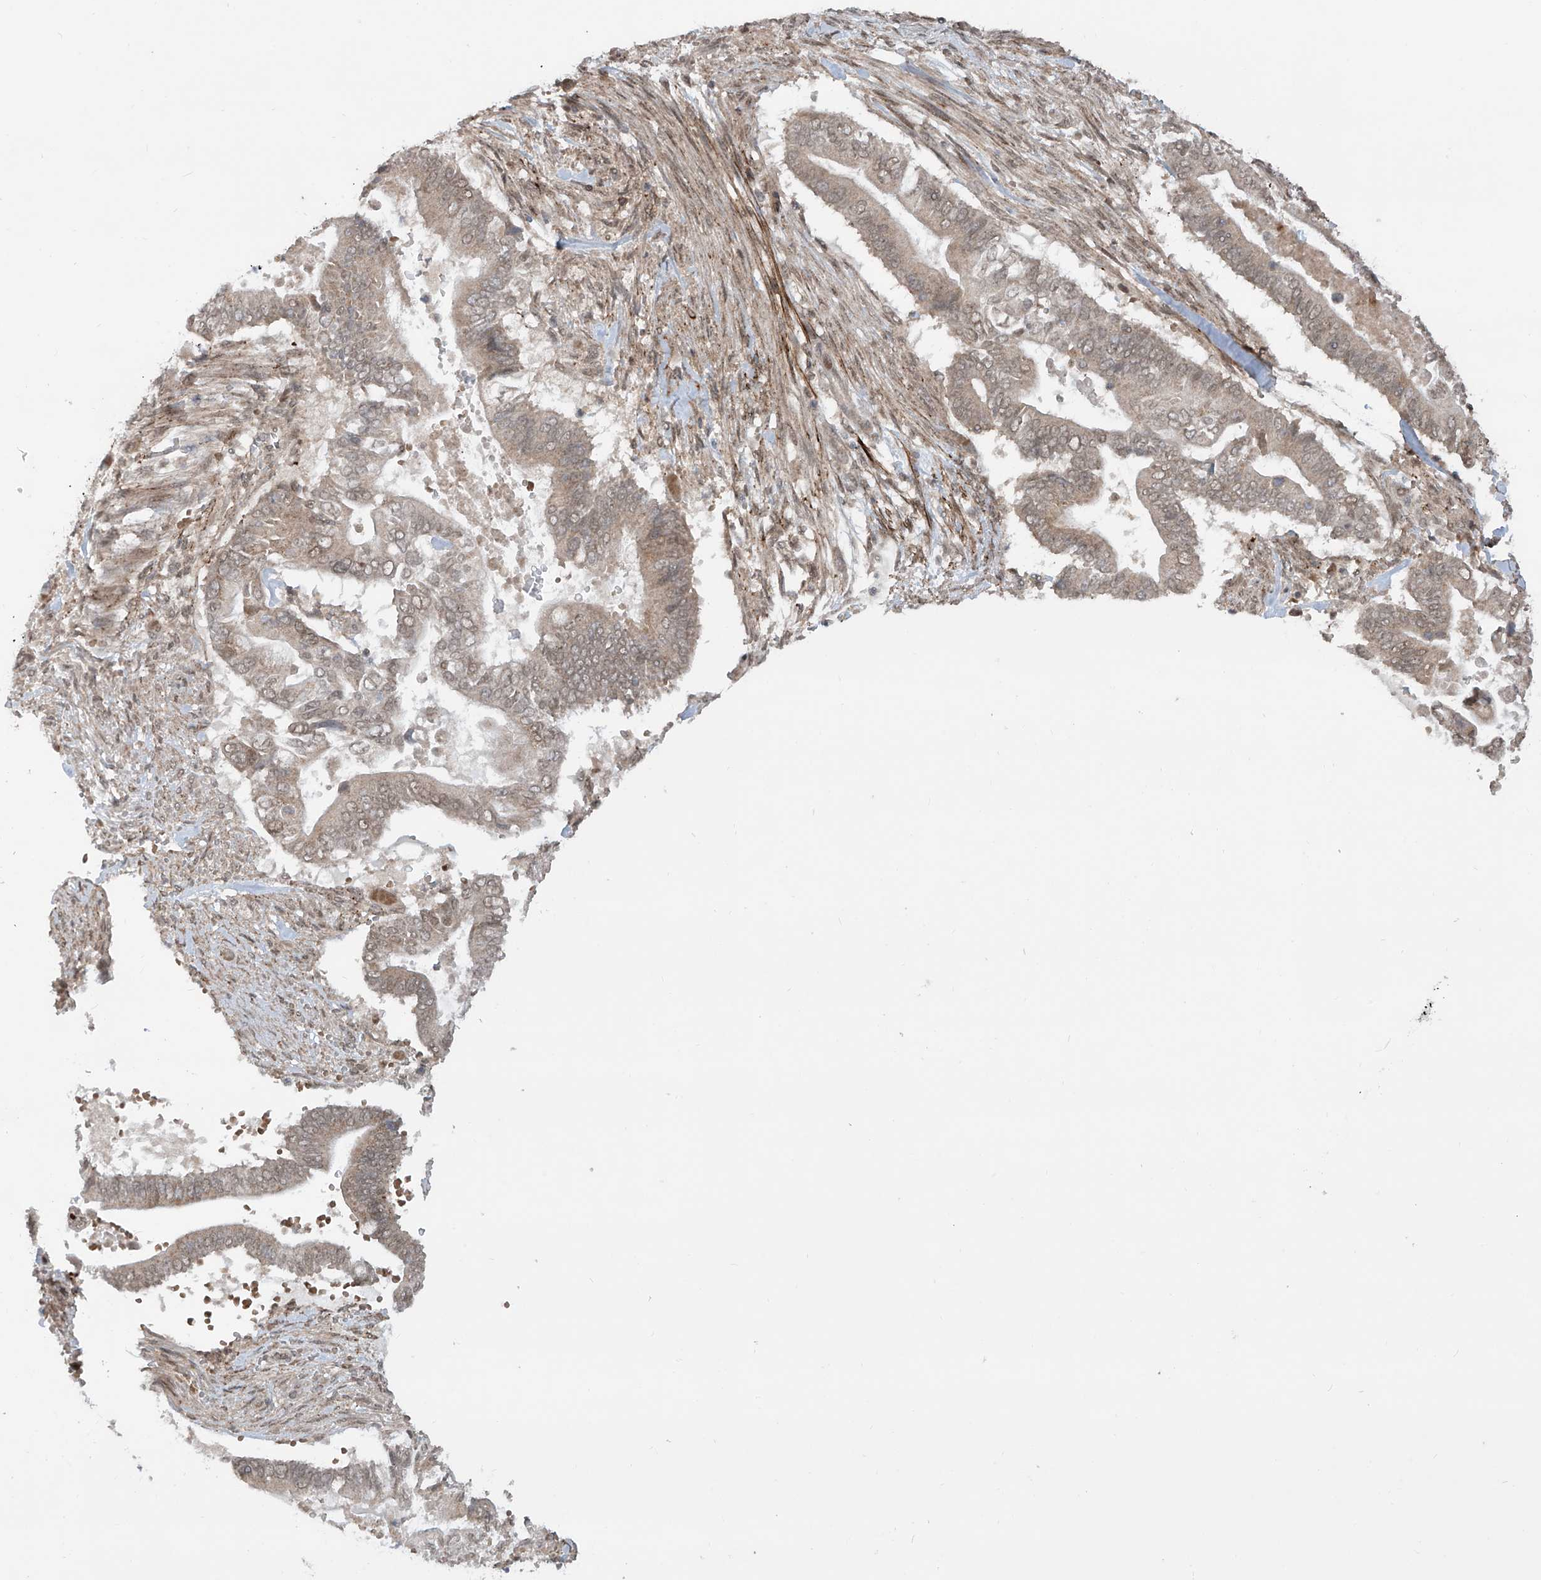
{"staining": {"intensity": "weak", "quantity": ">75%", "location": "cytoplasmic/membranous,nuclear"}, "tissue": "pancreatic cancer", "cell_type": "Tumor cells", "image_type": "cancer", "snomed": [{"axis": "morphology", "description": "Adenocarcinoma, NOS"}, {"axis": "topography", "description": "Pancreas"}], "caption": "Protein staining by IHC displays weak cytoplasmic/membranous and nuclear expression in about >75% of tumor cells in pancreatic cancer.", "gene": "LAGE3", "patient": {"sex": "male", "age": 68}}